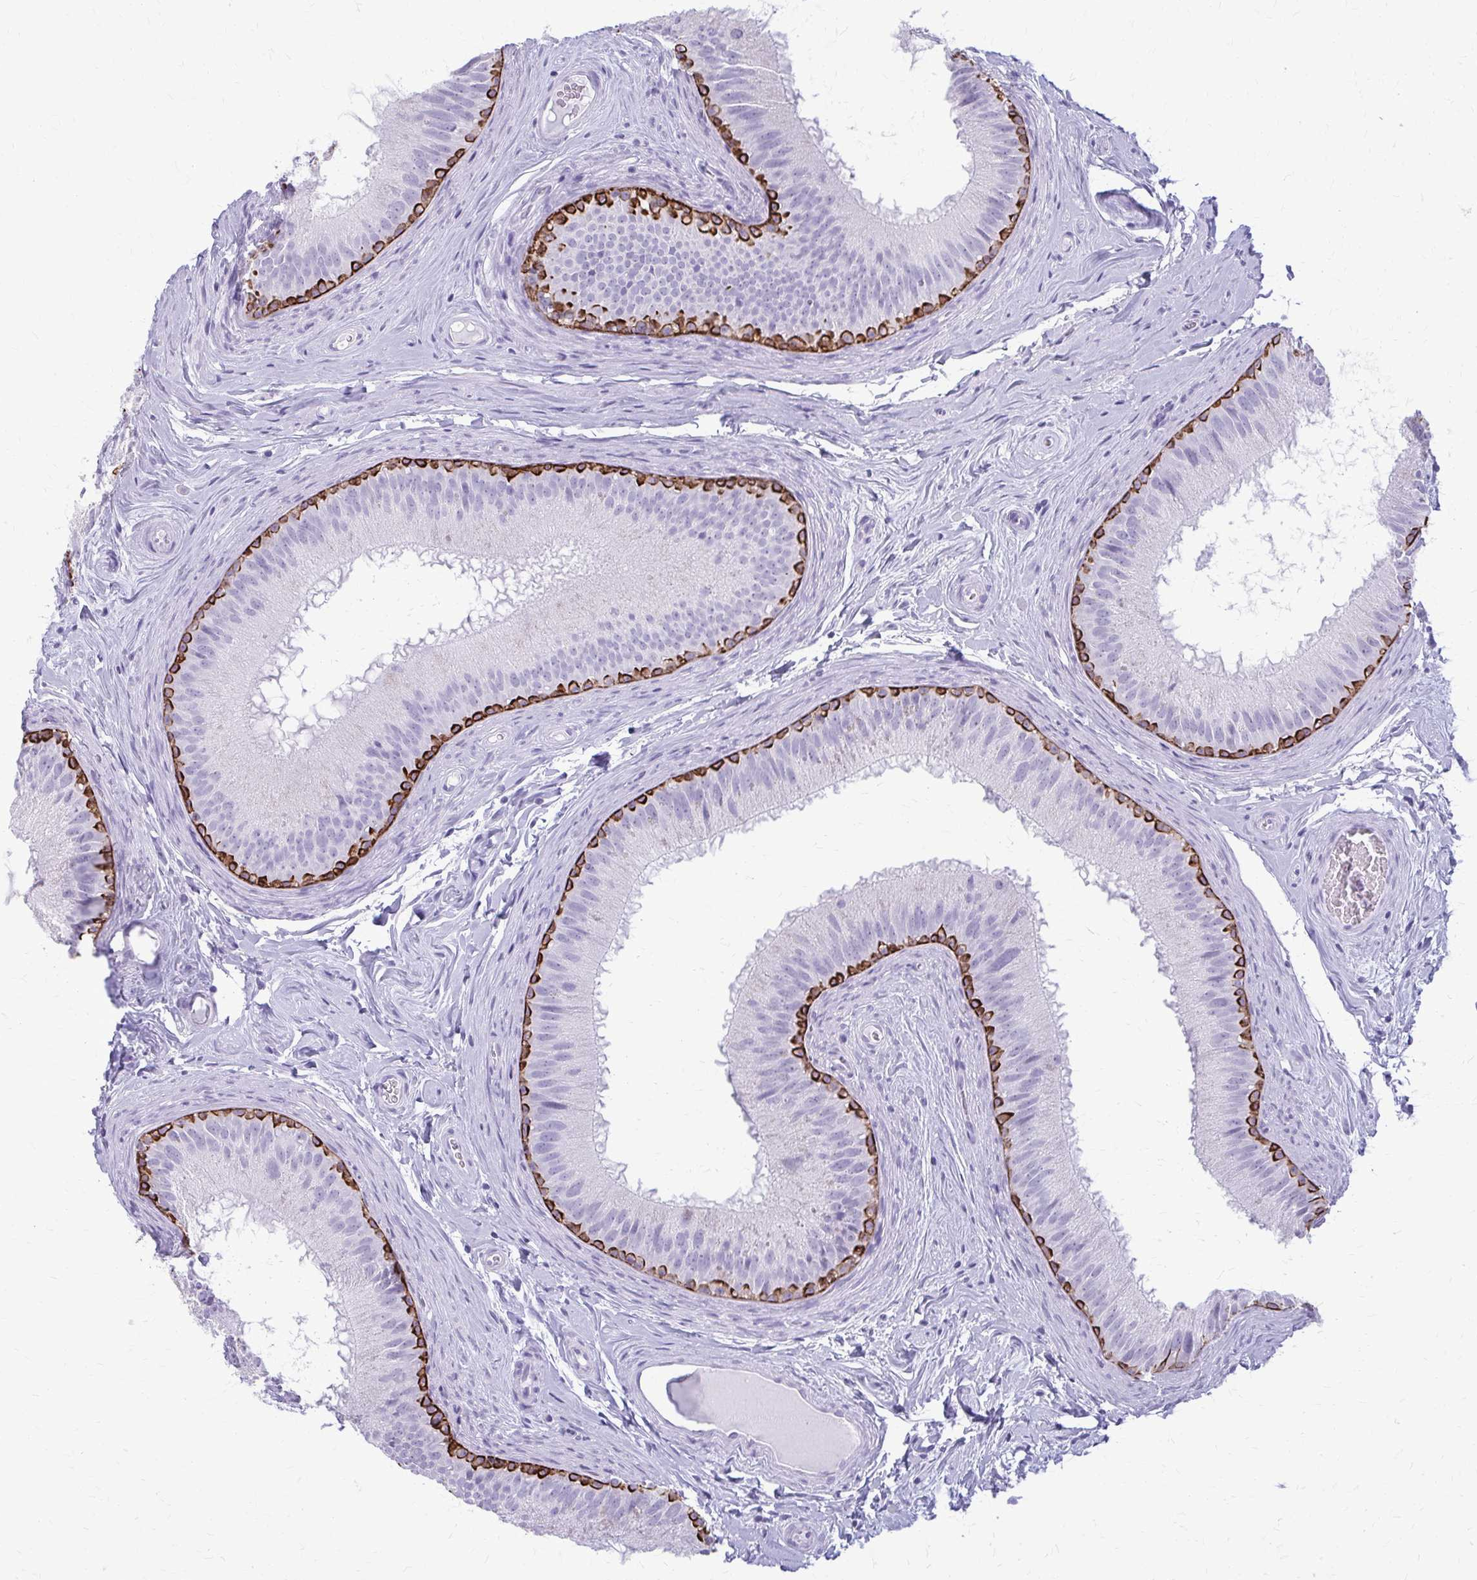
{"staining": {"intensity": "strong", "quantity": "25%-75%", "location": "cytoplasmic/membranous"}, "tissue": "epididymis", "cell_type": "Glandular cells", "image_type": "normal", "snomed": [{"axis": "morphology", "description": "Normal tissue, NOS"}, {"axis": "topography", "description": "Epididymis"}], "caption": "Immunohistochemical staining of benign epididymis shows 25%-75% levels of strong cytoplasmic/membranous protein expression in about 25%-75% of glandular cells. Immunohistochemistry stains the protein in brown and the nuclei are stained blue.", "gene": "KRT5", "patient": {"sex": "male", "age": 44}}